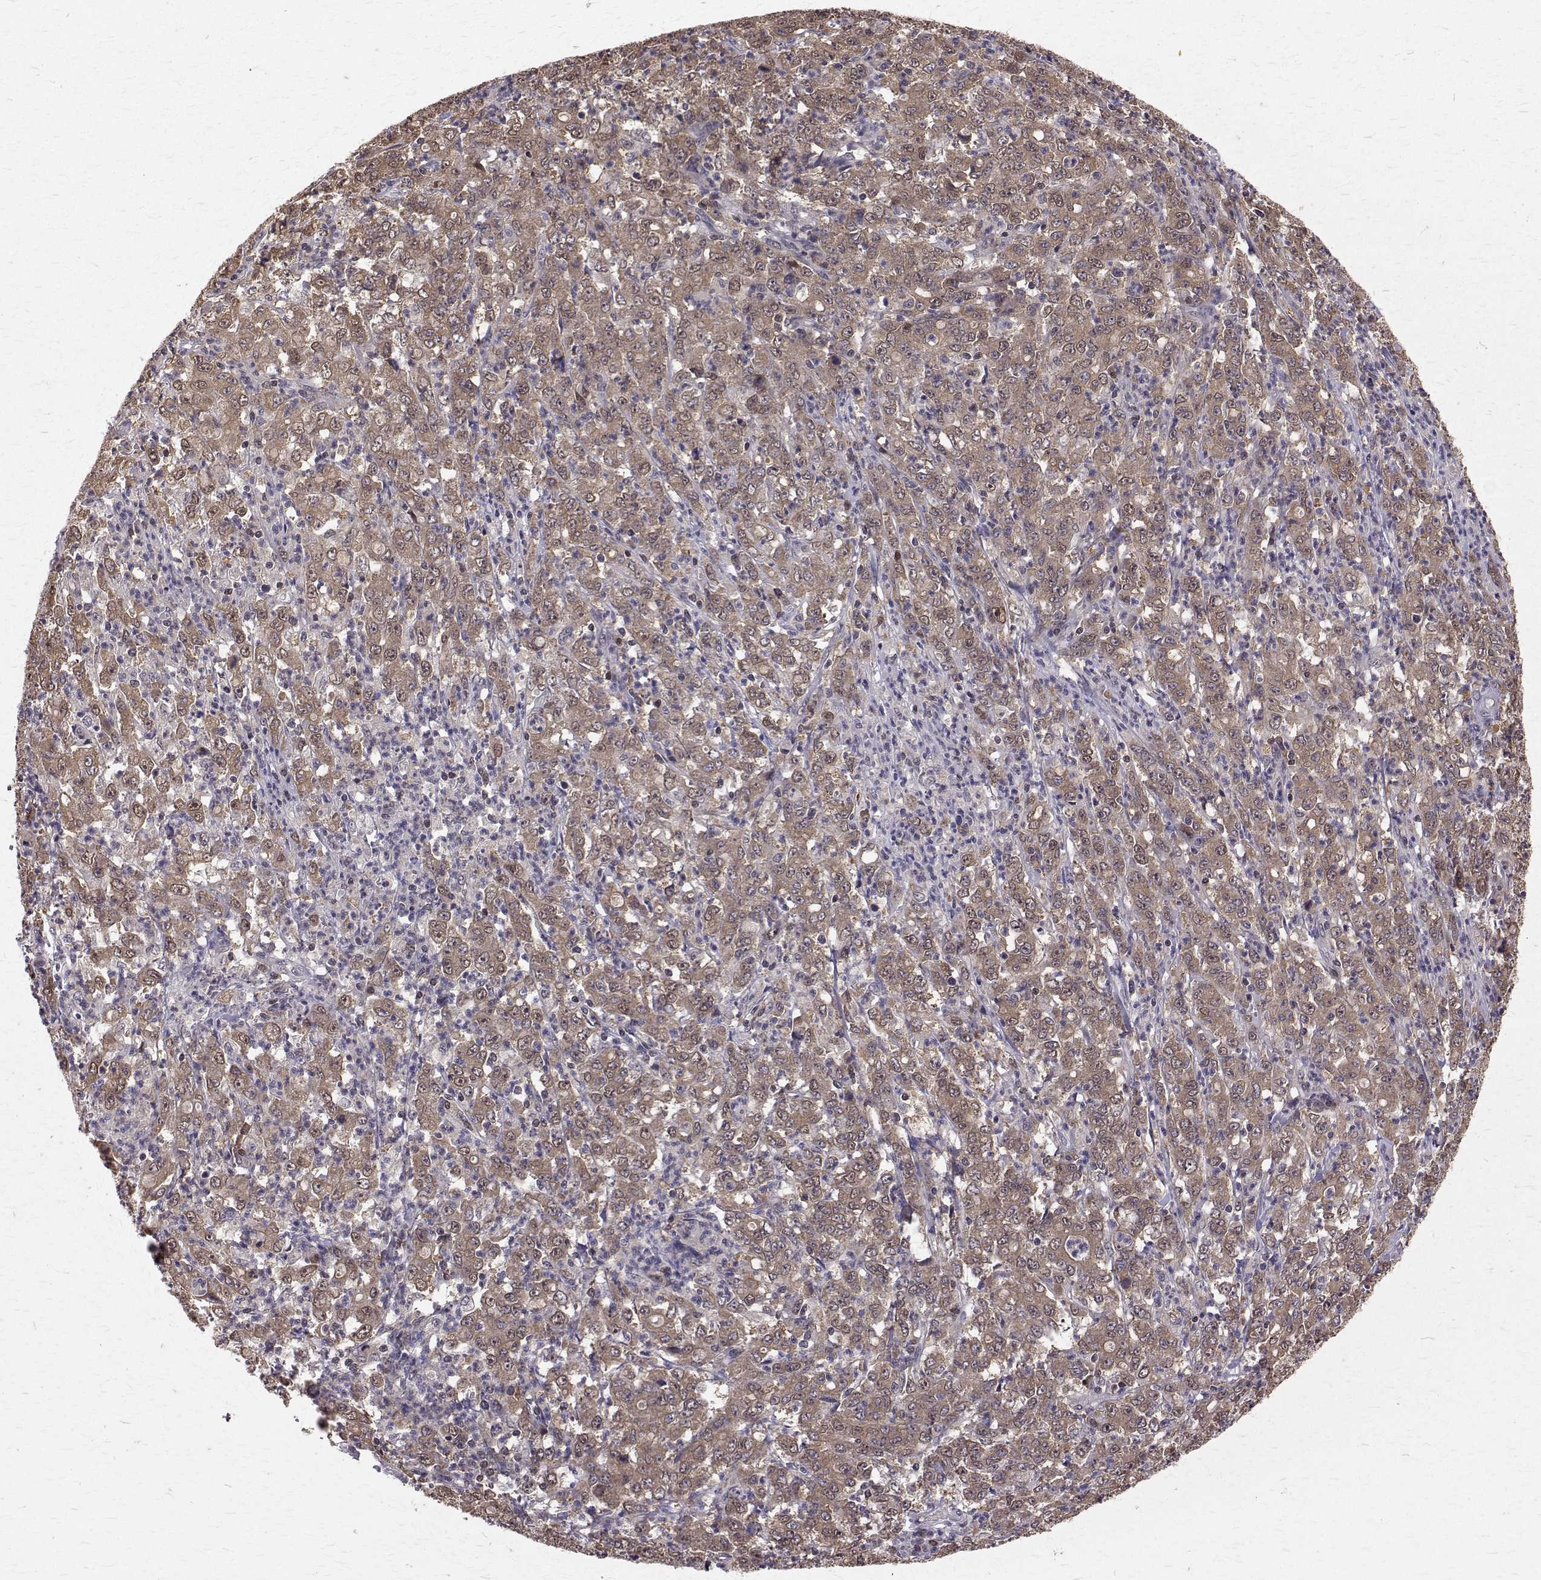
{"staining": {"intensity": "weak", "quantity": ">75%", "location": "cytoplasmic/membranous,nuclear"}, "tissue": "stomach cancer", "cell_type": "Tumor cells", "image_type": "cancer", "snomed": [{"axis": "morphology", "description": "Adenocarcinoma, NOS"}, {"axis": "topography", "description": "Stomach, lower"}], "caption": "Adenocarcinoma (stomach) stained for a protein (brown) shows weak cytoplasmic/membranous and nuclear positive positivity in approximately >75% of tumor cells.", "gene": "NIF3L1", "patient": {"sex": "female", "age": 71}}